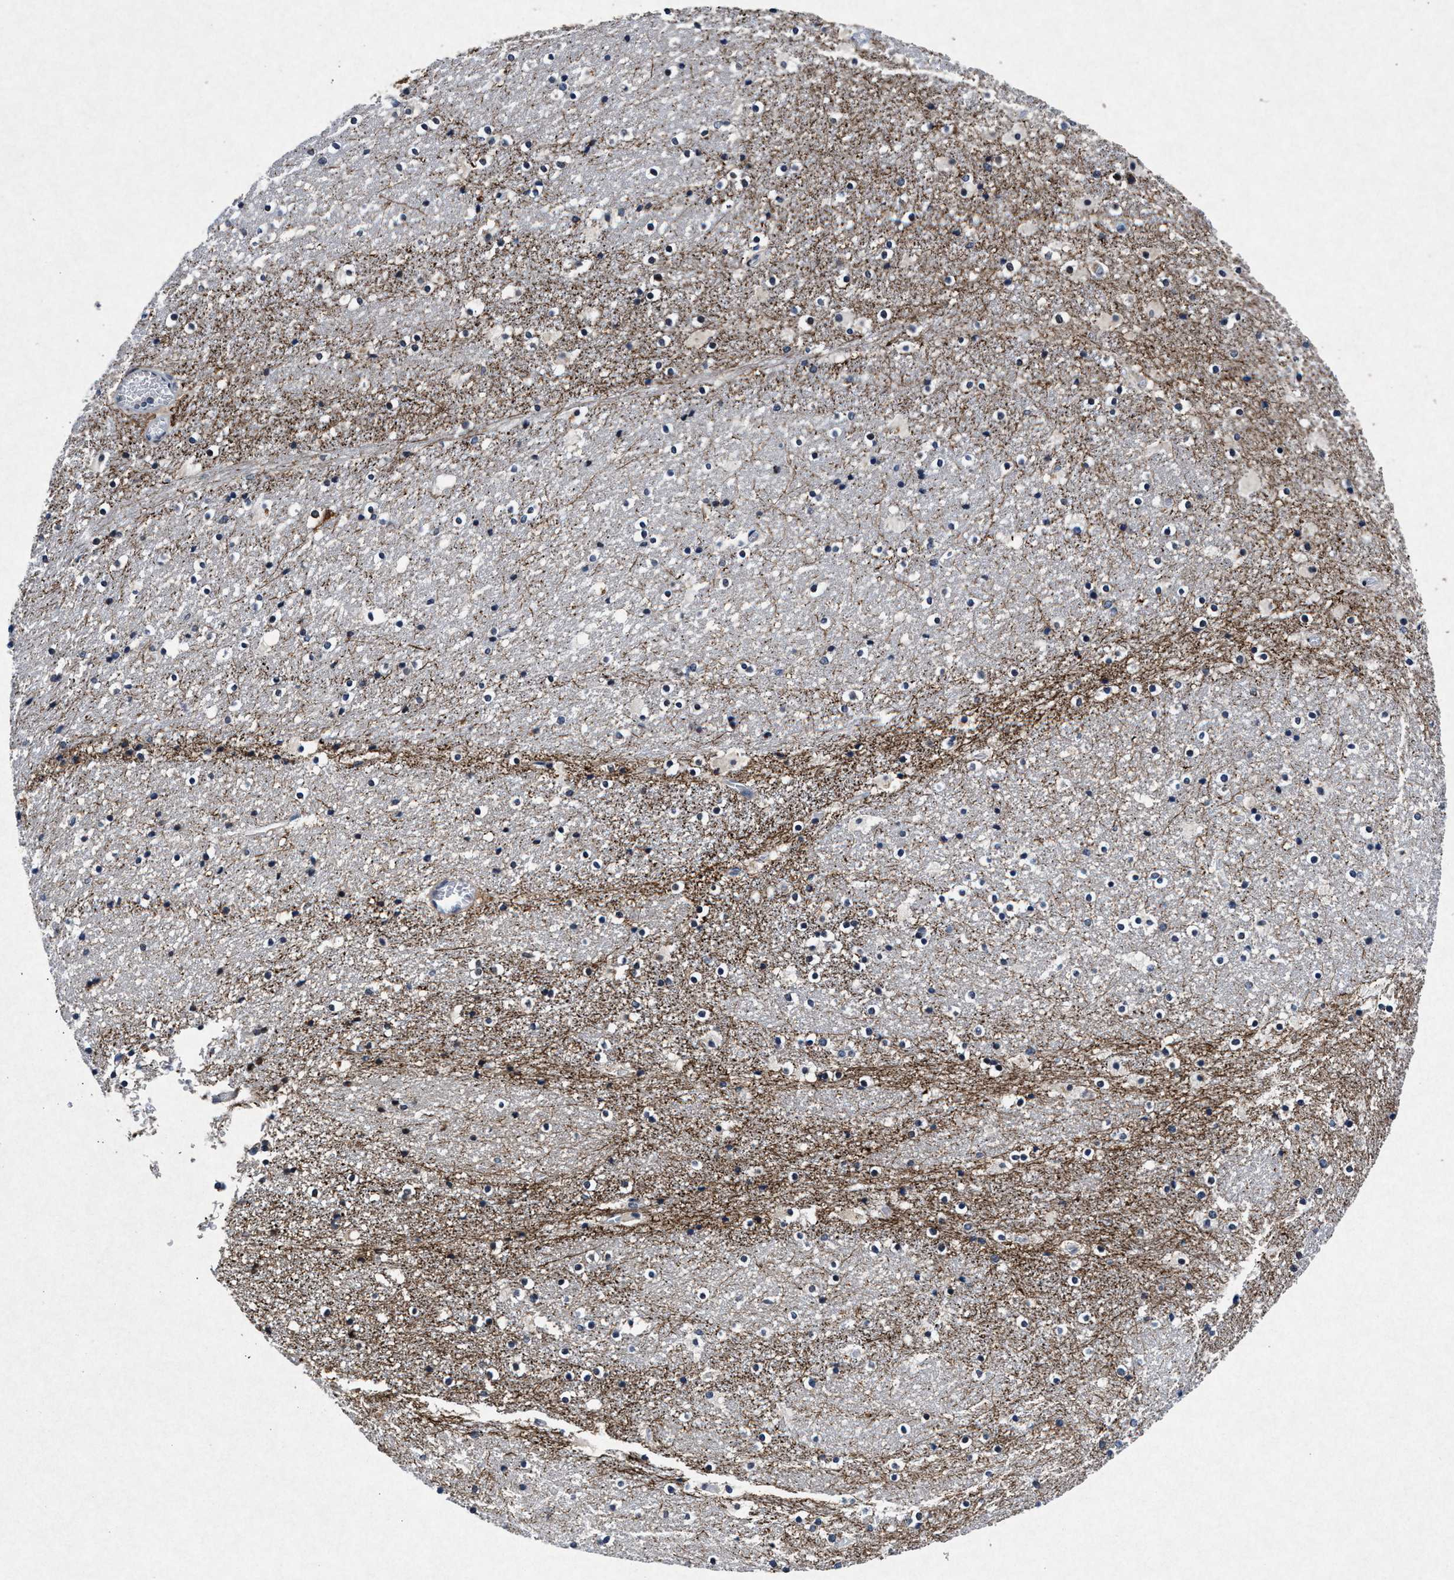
{"staining": {"intensity": "moderate", "quantity": ">75%", "location": "cytoplasmic/membranous"}, "tissue": "caudate", "cell_type": "Glial cells", "image_type": "normal", "snomed": [{"axis": "morphology", "description": "Normal tissue, NOS"}, {"axis": "topography", "description": "Lateral ventricle wall"}], "caption": "Immunohistochemical staining of normal caudate exhibits medium levels of moderate cytoplasmic/membranous staining in approximately >75% of glial cells. Nuclei are stained in blue.", "gene": "MAP6", "patient": {"sex": "male", "age": 45}}